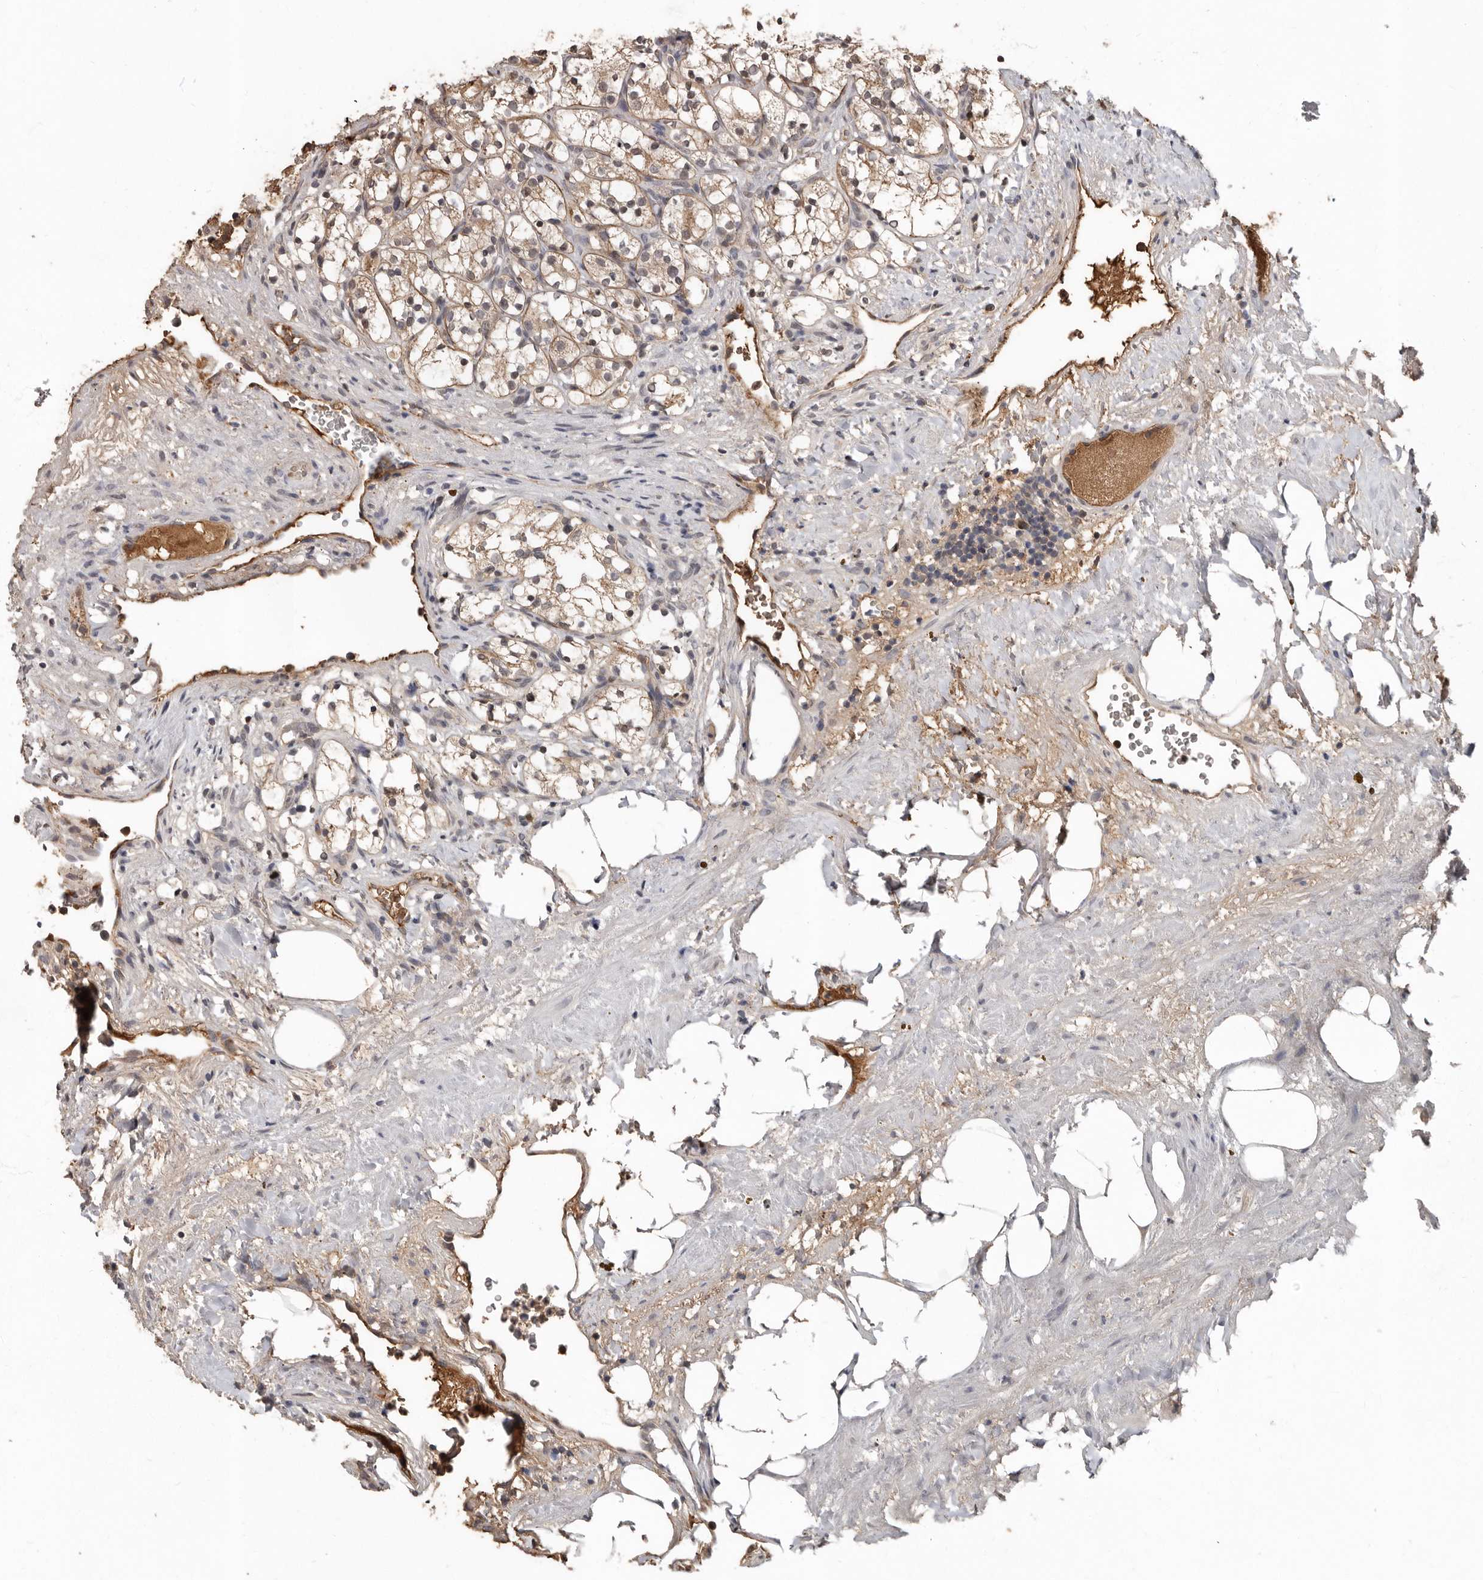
{"staining": {"intensity": "weak", "quantity": ">75%", "location": "cytoplasmic/membranous"}, "tissue": "renal cancer", "cell_type": "Tumor cells", "image_type": "cancer", "snomed": [{"axis": "morphology", "description": "Adenocarcinoma, NOS"}, {"axis": "topography", "description": "Kidney"}], "caption": "Brown immunohistochemical staining in renal adenocarcinoma shows weak cytoplasmic/membranous staining in approximately >75% of tumor cells.", "gene": "LRGUK", "patient": {"sex": "female", "age": 69}}